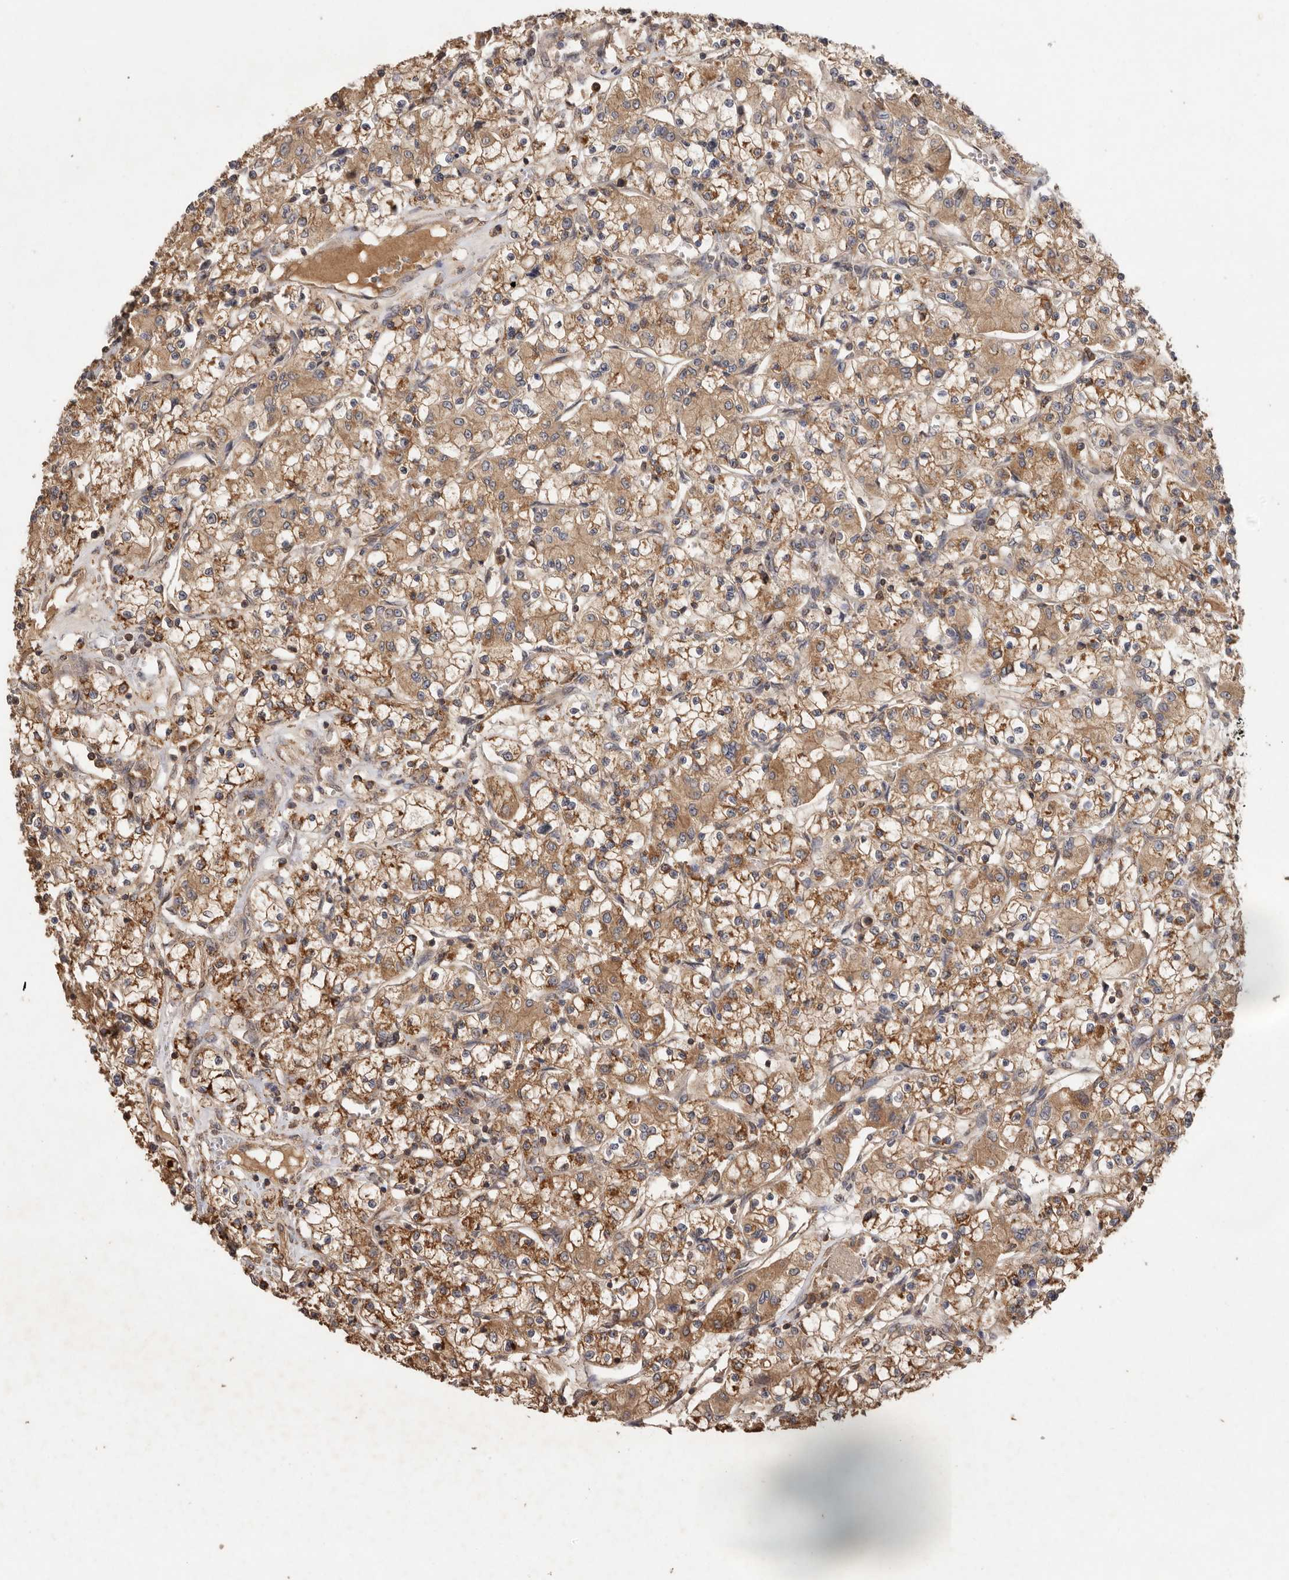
{"staining": {"intensity": "moderate", "quantity": ">75%", "location": "cytoplasmic/membranous"}, "tissue": "renal cancer", "cell_type": "Tumor cells", "image_type": "cancer", "snomed": [{"axis": "morphology", "description": "Adenocarcinoma, NOS"}, {"axis": "topography", "description": "Kidney"}], "caption": "Renal adenocarcinoma stained with a brown dye displays moderate cytoplasmic/membranous positive positivity in approximately >75% of tumor cells.", "gene": "RWDD1", "patient": {"sex": "female", "age": 59}}